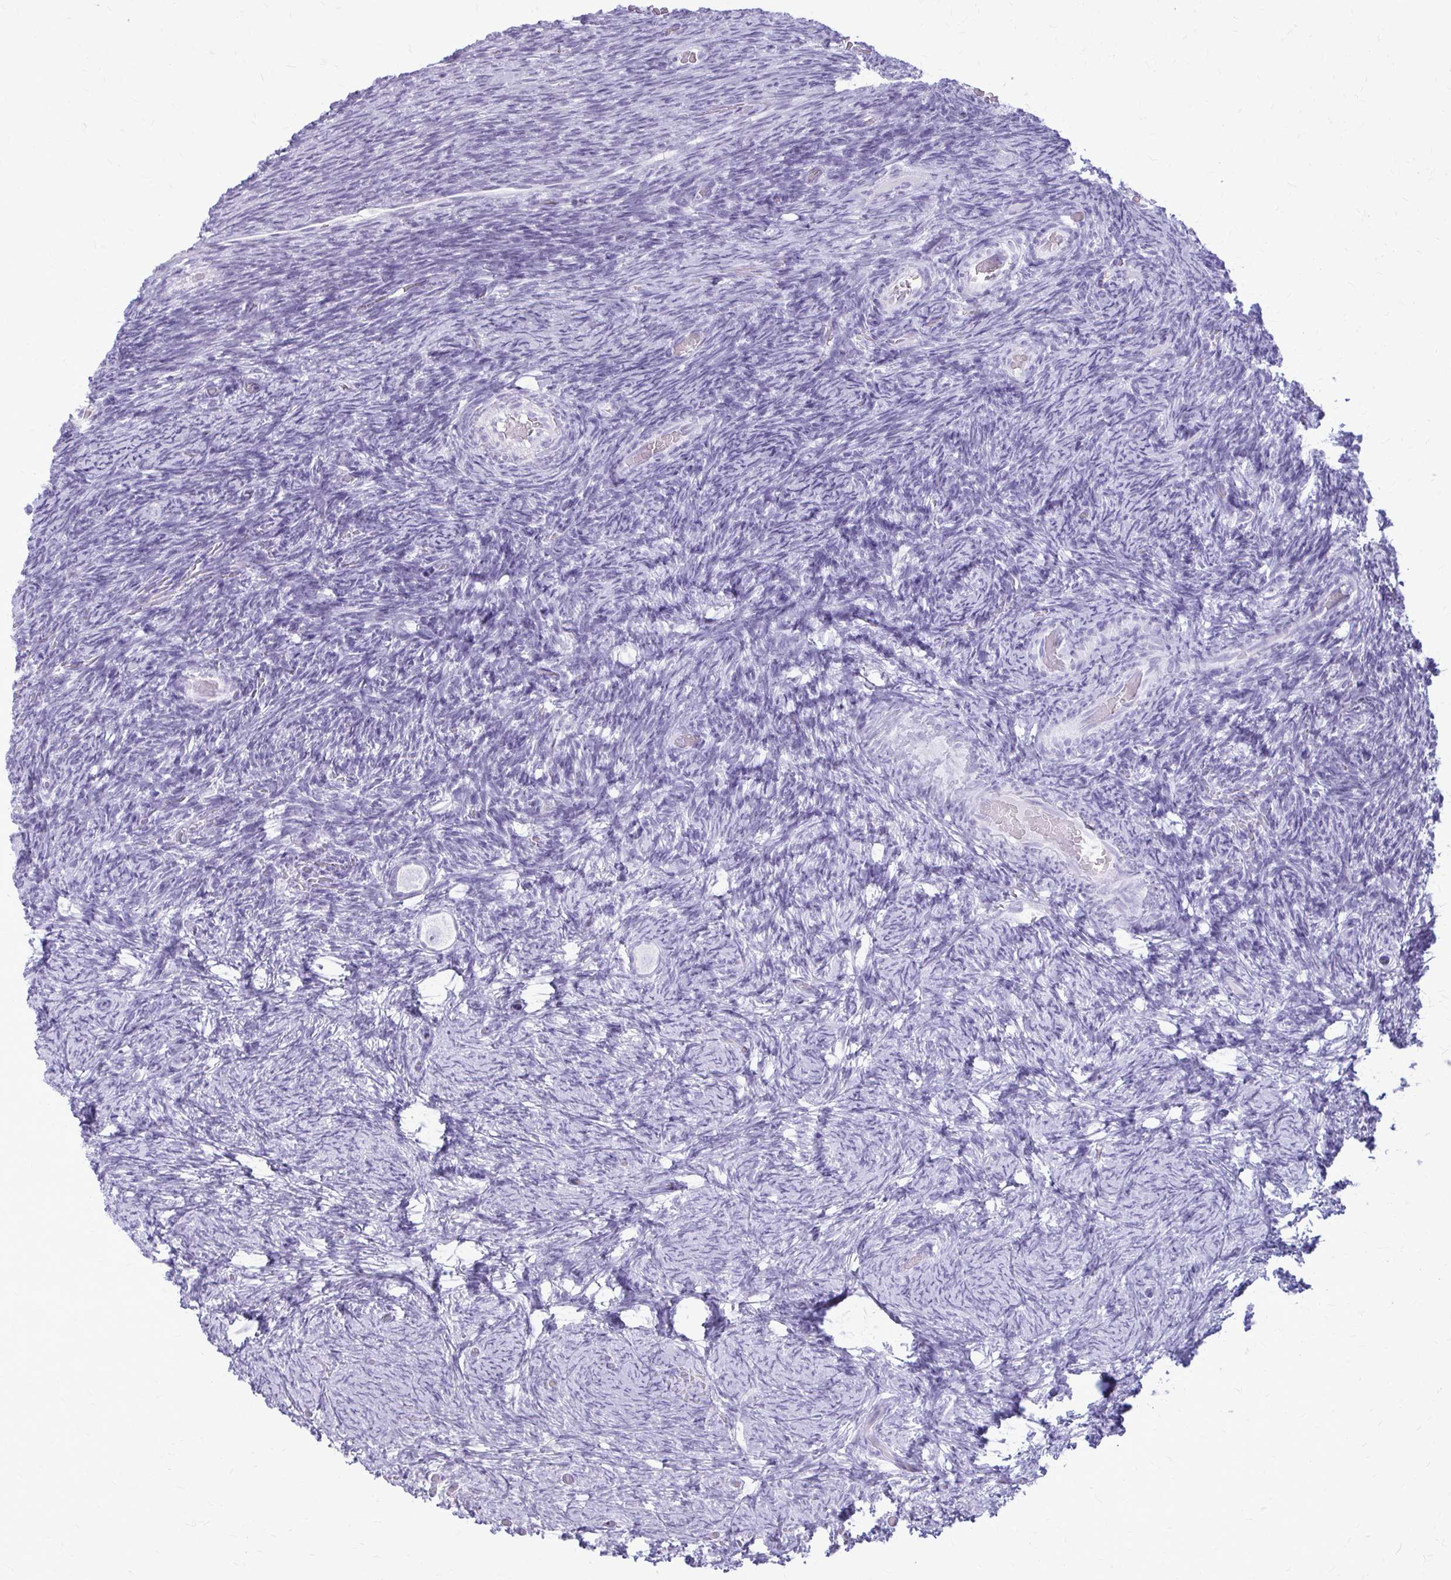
{"staining": {"intensity": "negative", "quantity": "none", "location": "none"}, "tissue": "ovary", "cell_type": "Follicle cells", "image_type": "normal", "snomed": [{"axis": "morphology", "description": "Normal tissue, NOS"}, {"axis": "topography", "description": "Ovary"}], "caption": "Ovary stained for a protein using IHC displays no expression follicle cells.", "gene": "KRT5", "patient": {"sex": "female", "age": 34}}